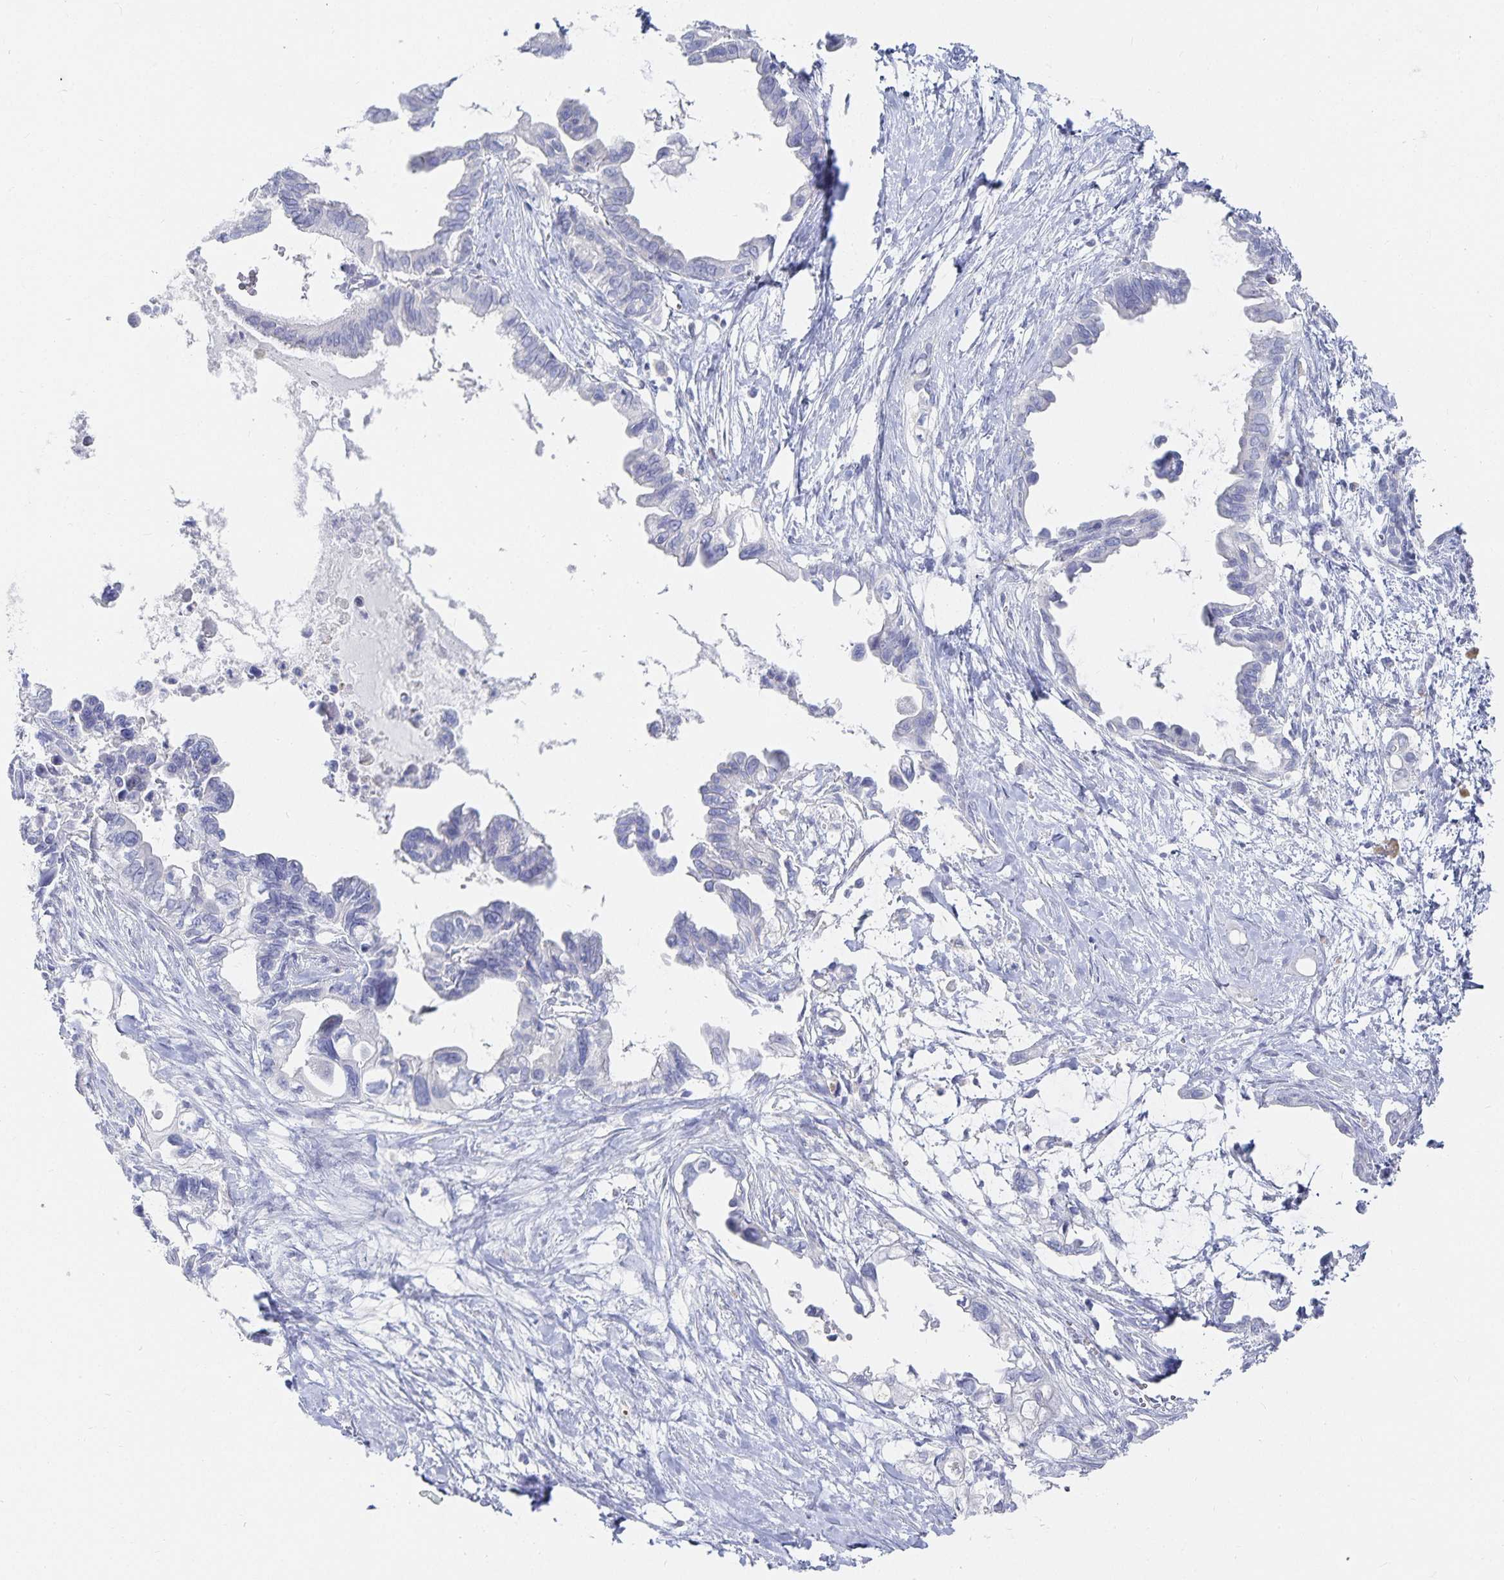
{"staining": {"intensity": "negative", "quantity": "none", "location": "none"}, "tissue": "pancreatic cancer", "cell_type": "Tumor cells", "image_type": "cancer", "snomed": [{"axis": "morphology", "description": "Adenocarcinoma, NOS"}, {"axis": "topography", "description": "Pancreas"}], "caption": "This micrograph is of pancreatic cancer stained with immunohistochemistry (IHC) to label a protein in brown with the nuclei are counter-stained blue. There is no expression in tumor cells.", "gene": "DNAH9", "patient": {"sex": "male", "age": 61}}